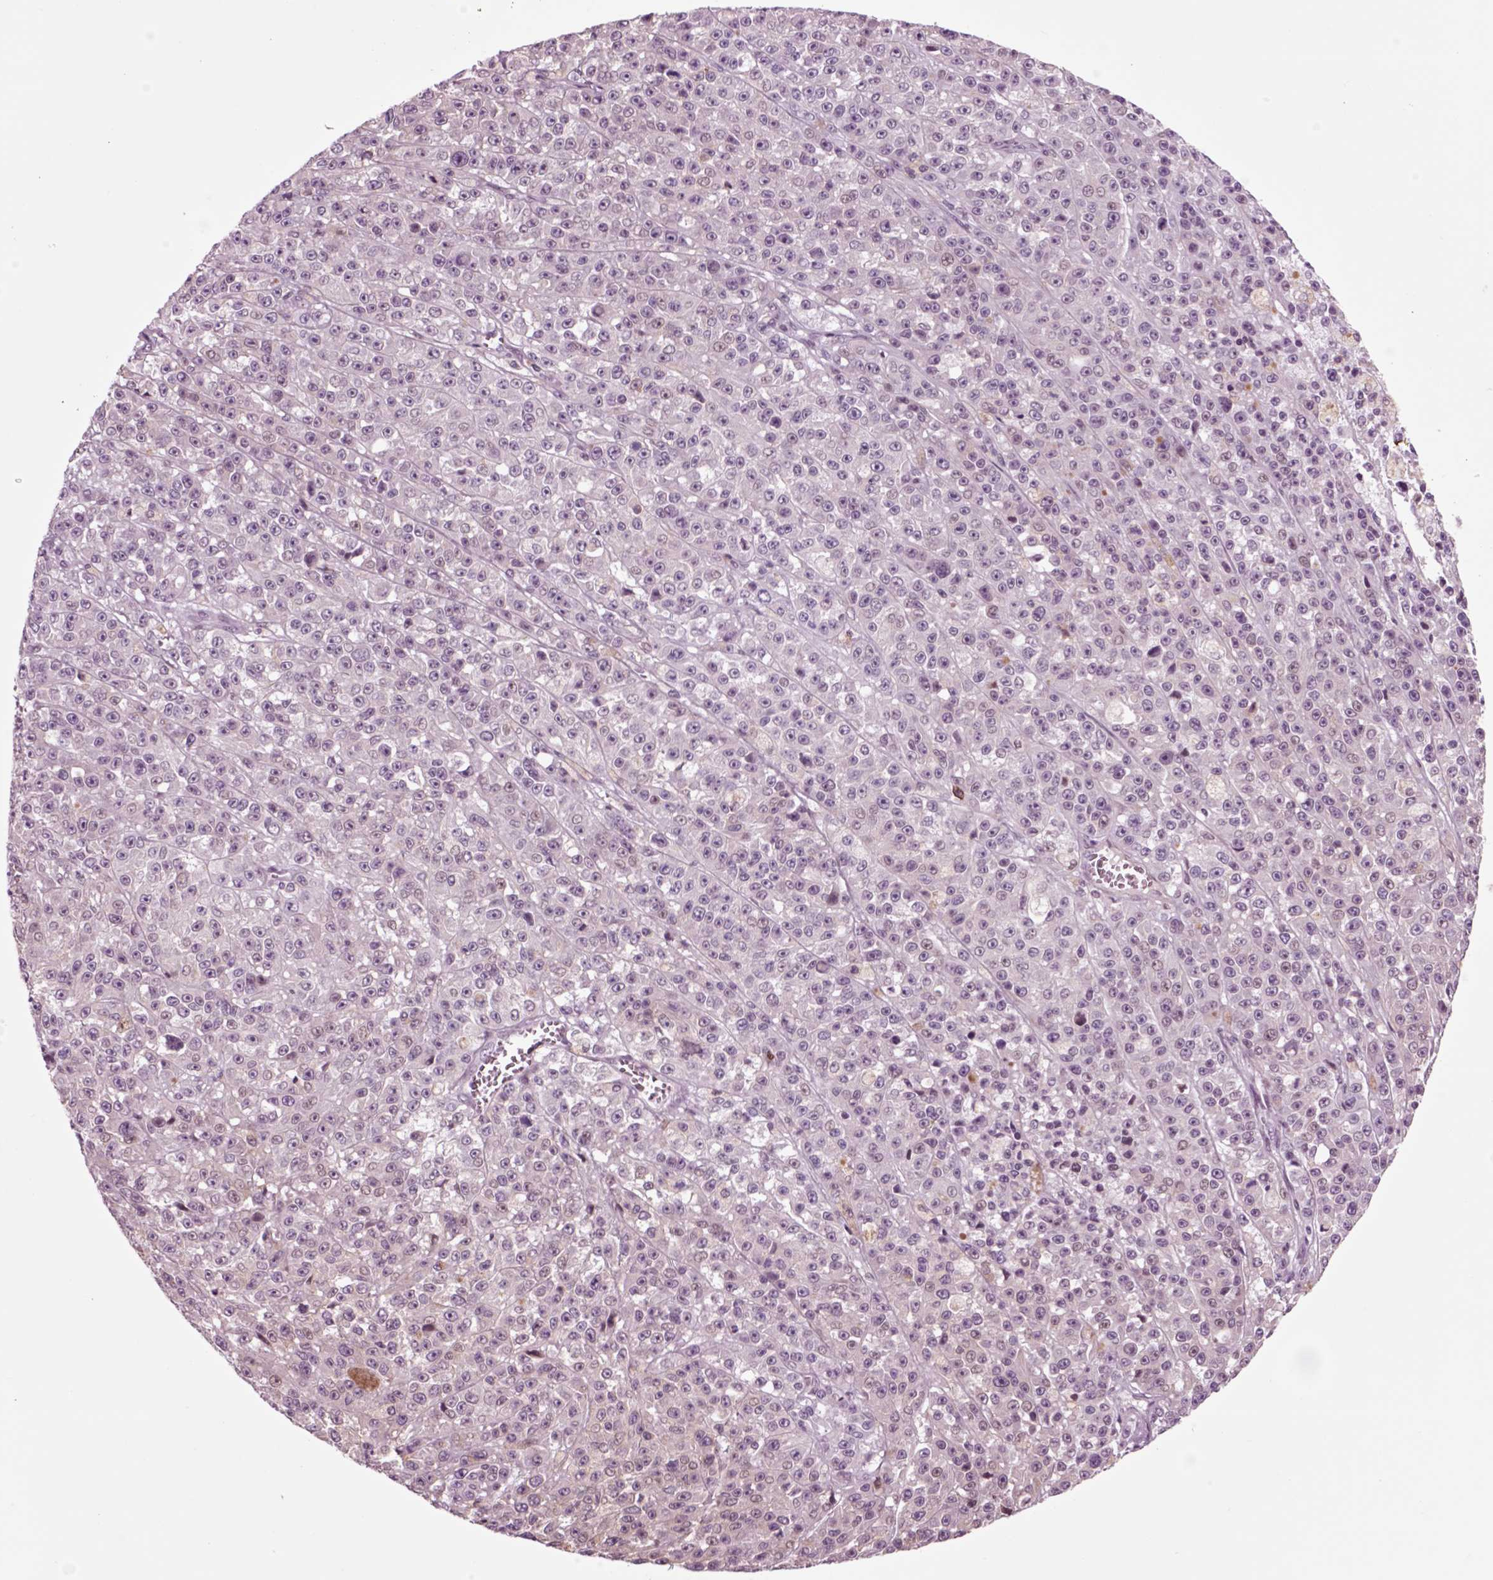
{"staining": {"intensity": "negative", "quantity": "none", "location": "none"}, "tissue": "melanoma", "cell_type": "Tumor cells", "image_type": "cancer", "snomed": [{"axis": "morphology", "description": "Malignant melanoma, NOS"}, {"axis": "topography", "description": "Skin"}], "caption": "High power microscopy micrograph of an IHC photomicrograph of malignant melanoma, revealing no significant staining in tumor cells. (Brightfield microscopy of DAB (3,3'-diaminobenzidine) IHC at high magnification).", "gene": "CHGB", "patient": {"sex": "female", "age": 58}}